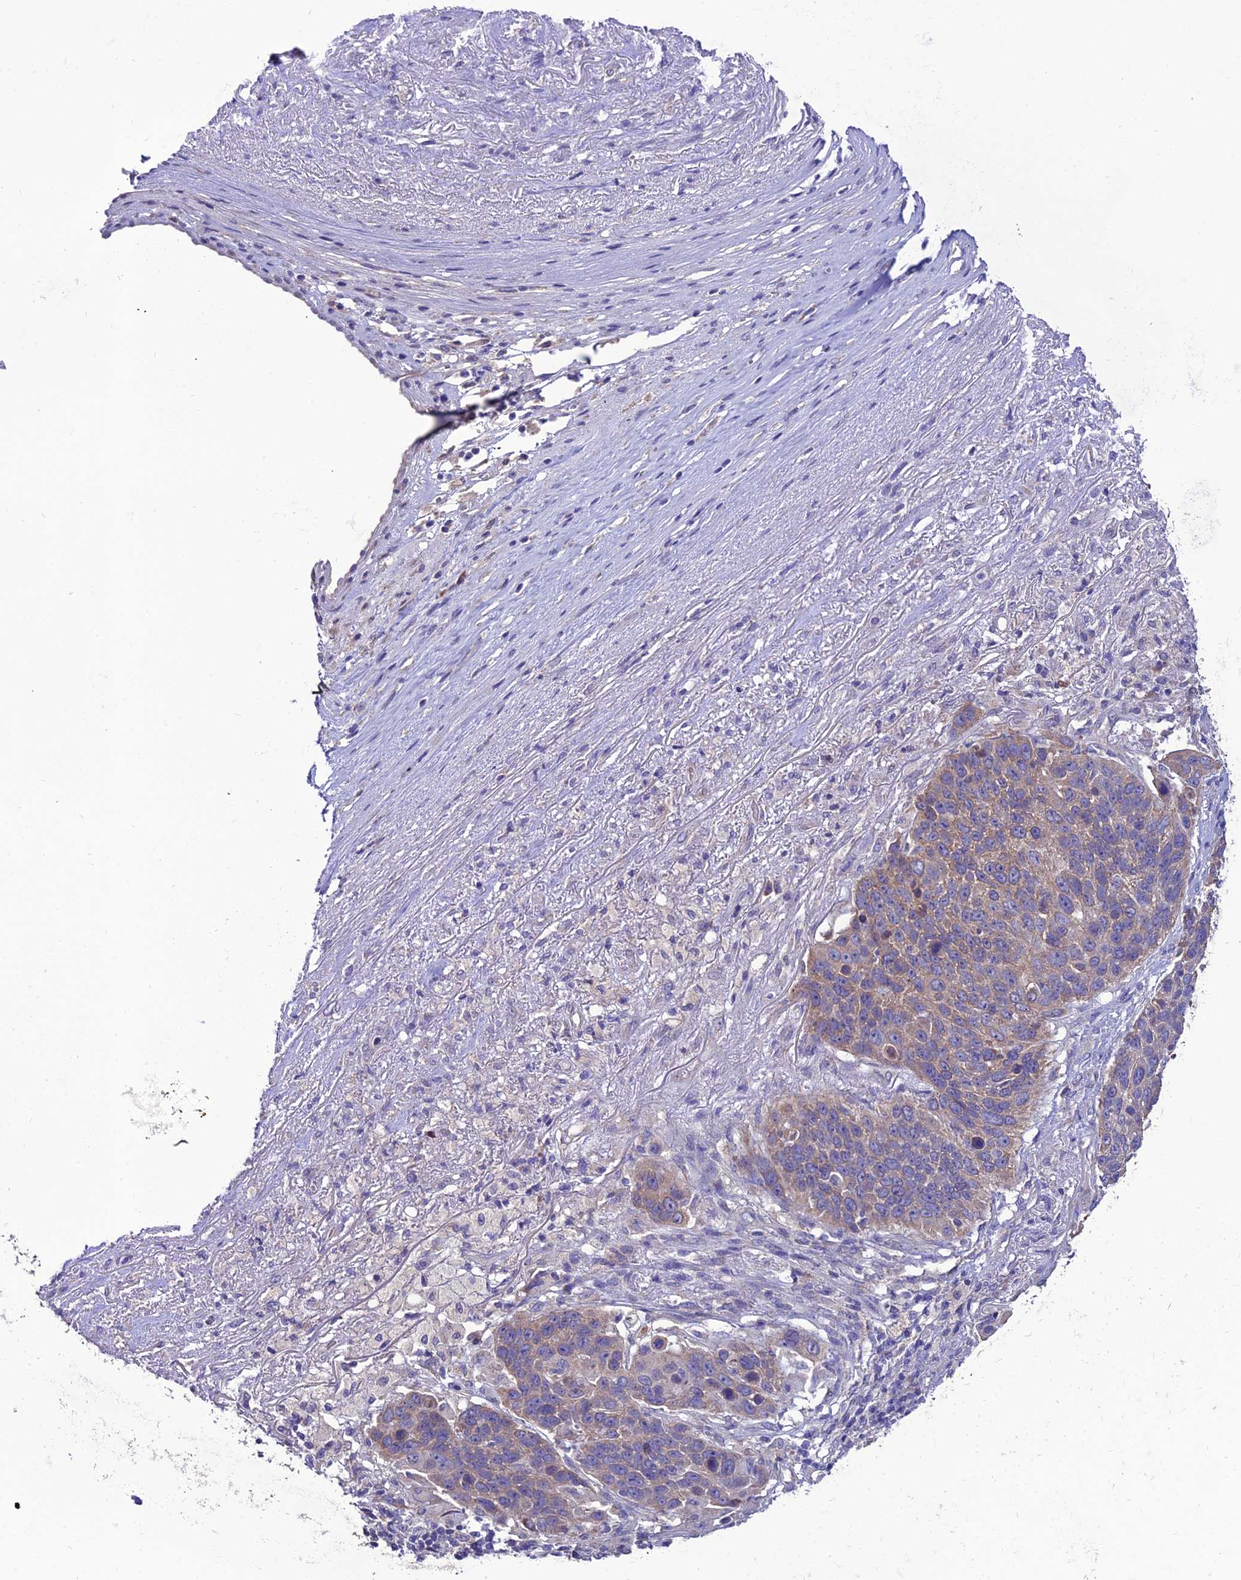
{"staining": {"intensity": "weak", "quantity": "<25%", "location": "cytoplasmic/membranous"}, "tissue": "lung cancer", "cell_type": "Tumor cells", "image_type": "cancer", "snomed": [{"axis": "morphology", "description": "Normal tissue, NOS"}, {"axis": "morphology", "description": "Squamous cell carcinoma, NOS"}, {"axis": "topography", "description": "Lymph node"}, {"axis": "topography", "description": "Lung"}], "caption": "Lung cancer was stained to show a protein in brown. There is no significant positivity in tumor cells.", "gene": "HOGA1", "patient": {"sex": "male", "age": 66}}